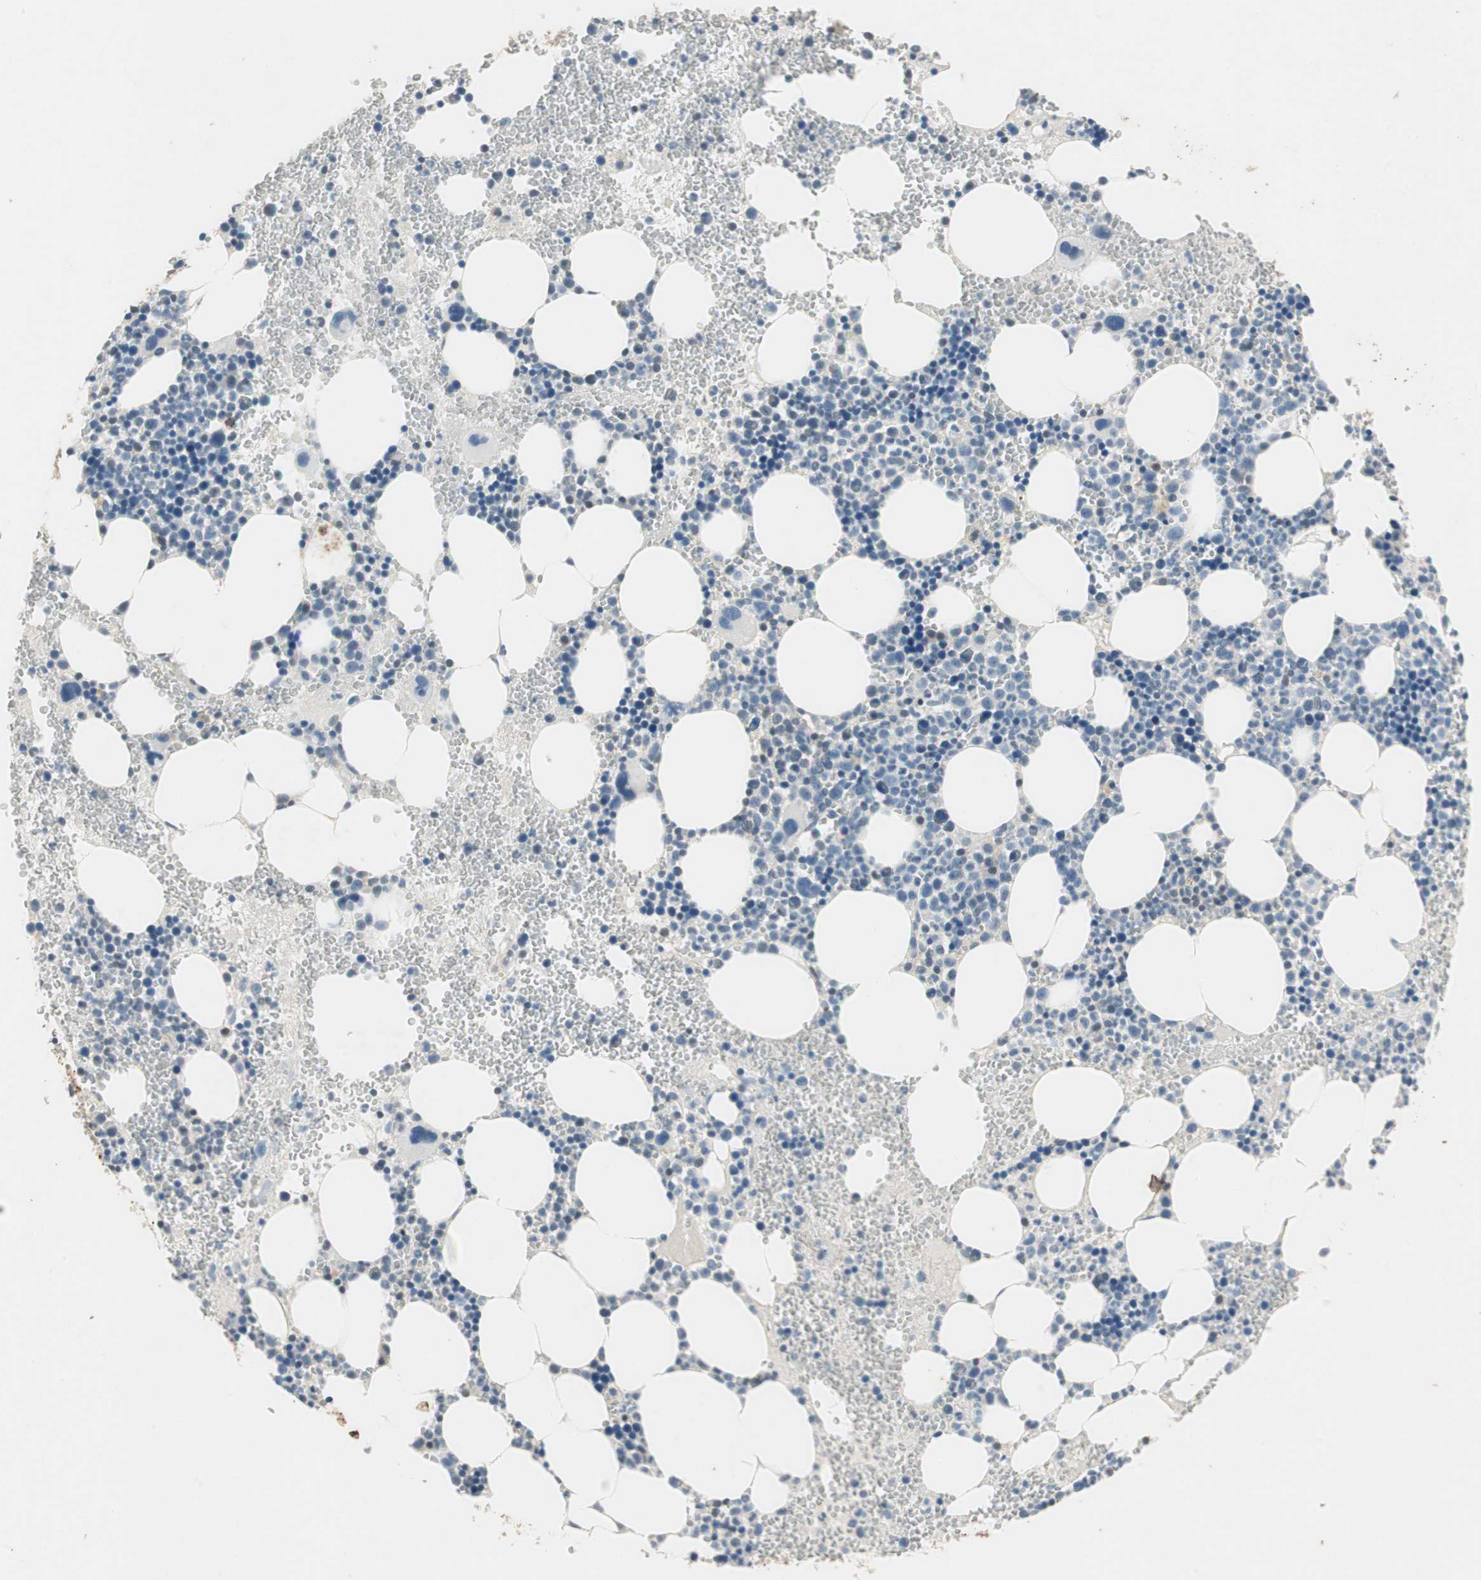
{"staining": {"intensity": "negative", "quantity": "none", "location": "none"}, "tissue": "bone marrow", "cell_type": "Hematopoietic cells", "image_type": "normal", "snomed": [{"axis": "morphology", "description": "Normal tissue, NOS"}, {"axis": "morphology", "description": "Inflammation, NOS"}, {"axis": "topography", "description": "Bone marrow"}], "caption": "The histopathology image reveals no significant expression in hematopoietic cells of bone marrow.", "gene": "SERPINB5", "patient": {"sex": "female", "age": 76}}